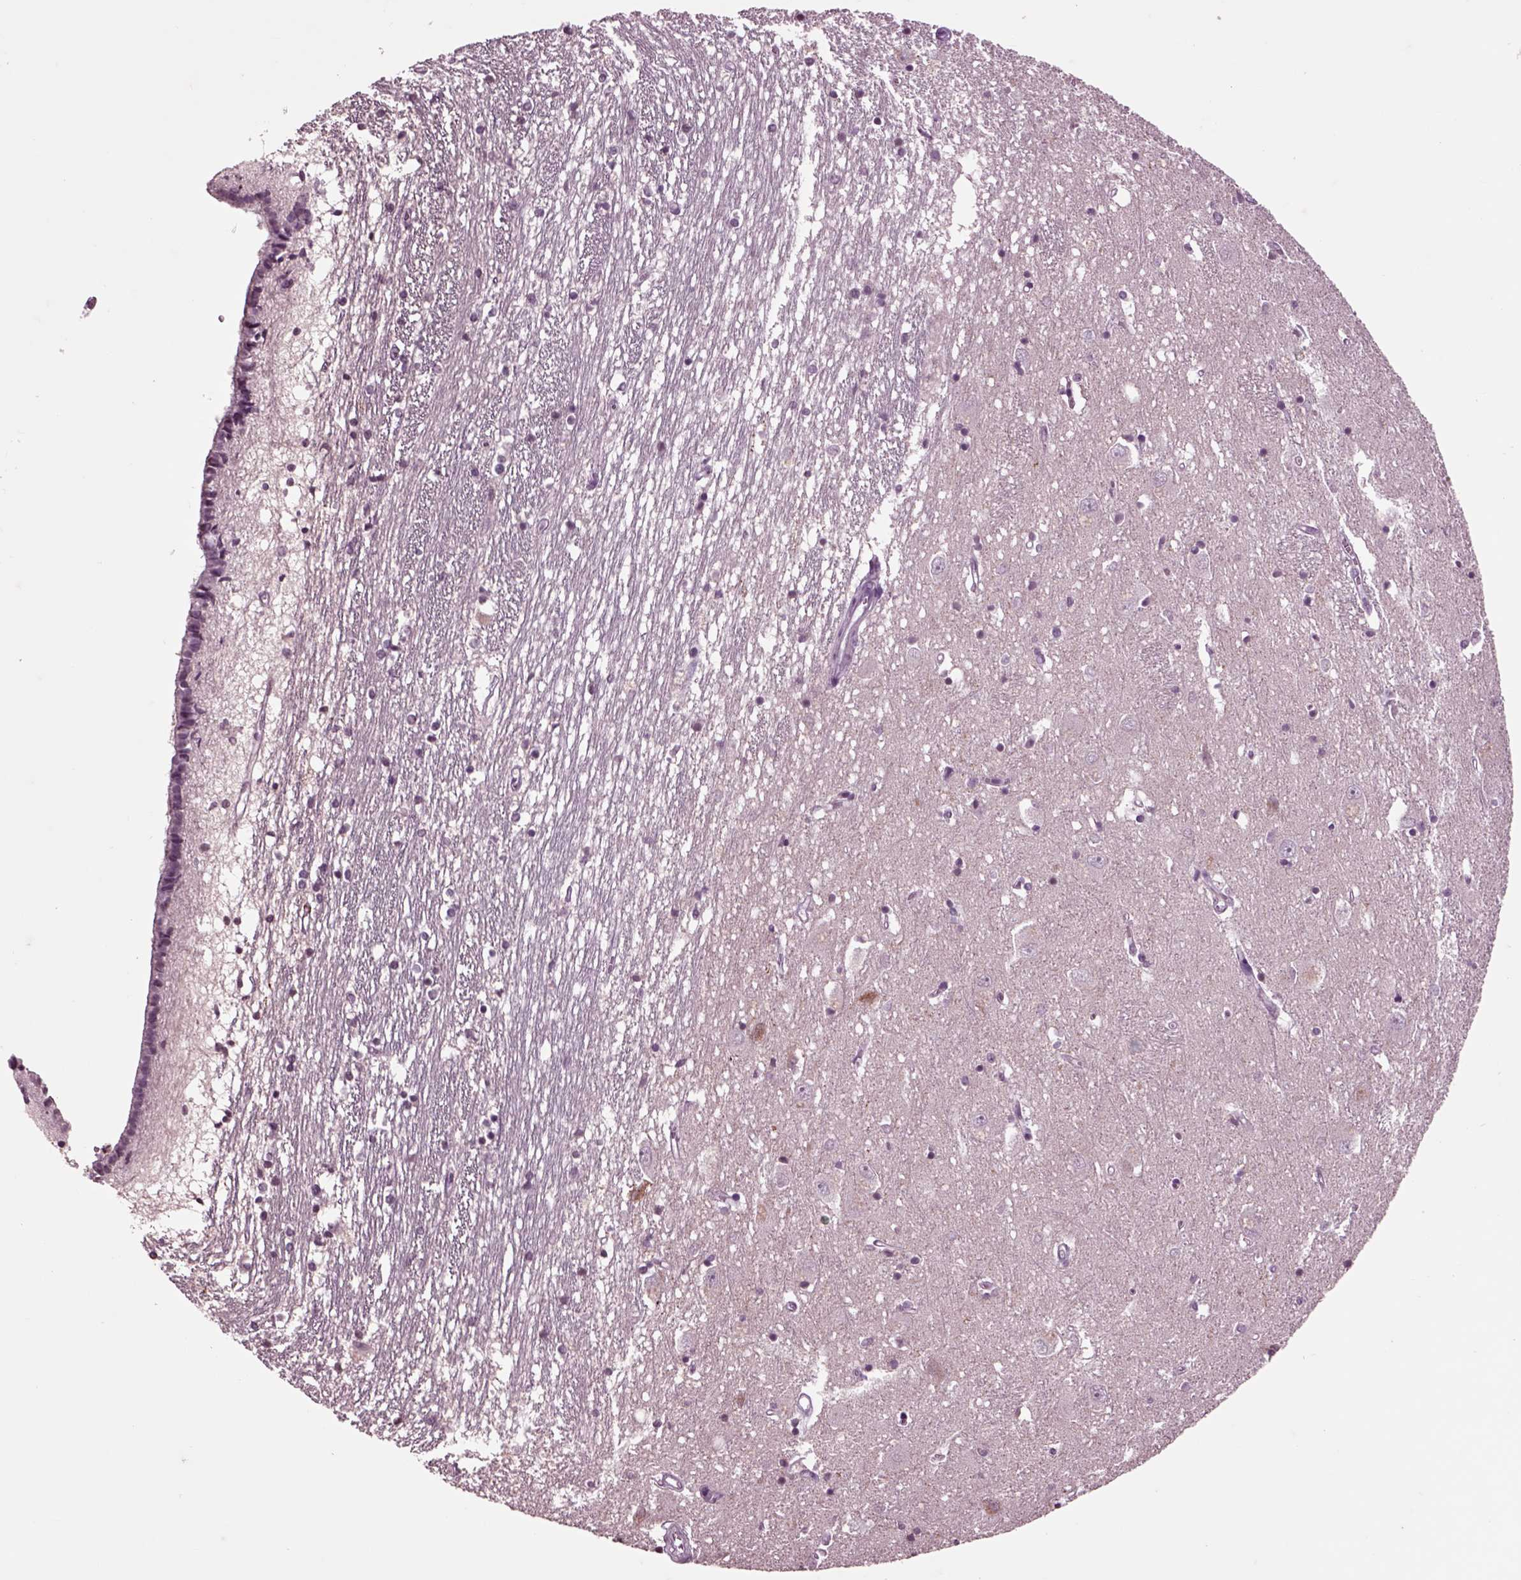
{"staining": {"intensity": "negative", "quantity": "none", "location": "none"}, "tissue": "caudate", "cell_type": "Glial cells", "image_type": "normal", "snomed": [{"axis": "morphology", "description": "Normal tissue, NOS"}, {"axis": "topography", "description": "Lateral ventricle wall"}], "caption": "DAB (3,3'-diaminobenzidine) immunohistochemical staining of unremarkable caudate displays no significant expression in glial cells. (Brightfield microscopy of DAB (3,3'-diaminobenzidine) IHC at high magnification).", "gene": "CHGB", "patient": {"sex": "female", "age": 71}}